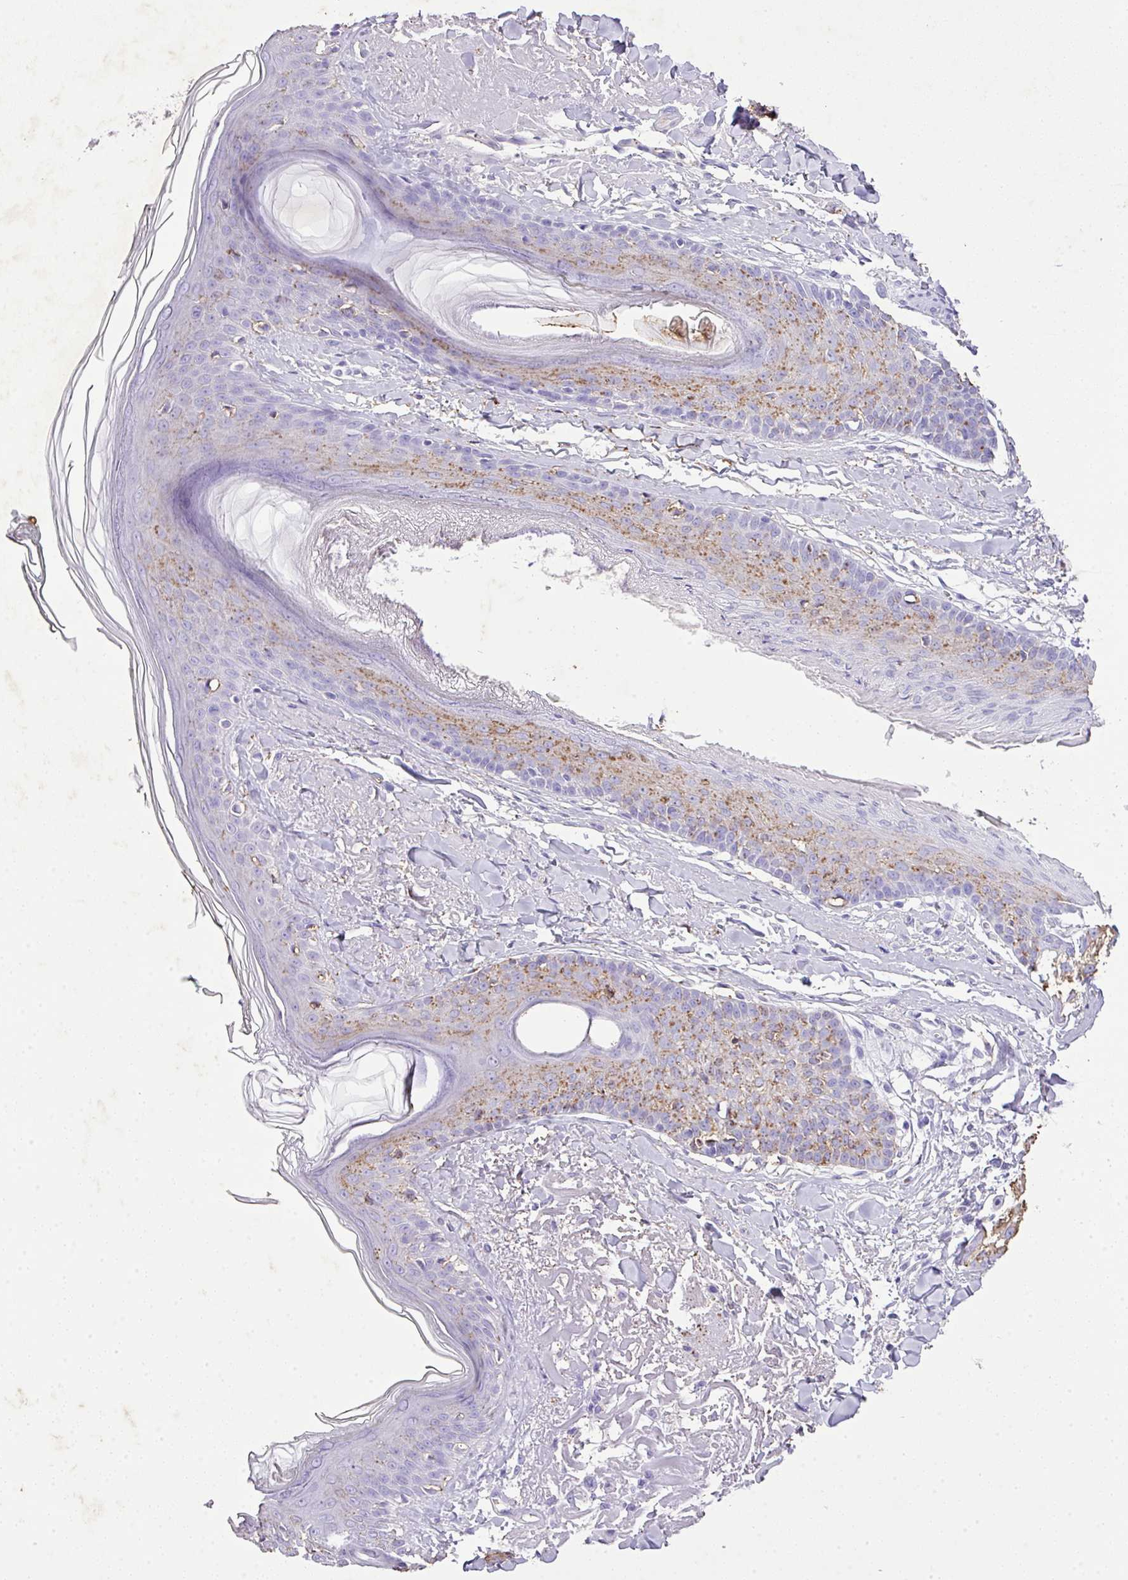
{"staining": {"intensity": "negative", "quantity": "none", "location": "none"}, "tissue": "skin", "cell_type": "Fibroblasts", "image_type": "normal", "snomed": [{"axis": "morphology", "description": "Normal tissue, NOS"}, {"axis": "morphology", "description": "Malignant melanoma, NOS"}, {"axis": "topography", "description": "Skin"}], "caption": "This is an IHC histopathology image of normal skin. There is no expression in fibroblasts.", "gene": "KCNJ11", "patient": {"sex": "male", "age": 80}}